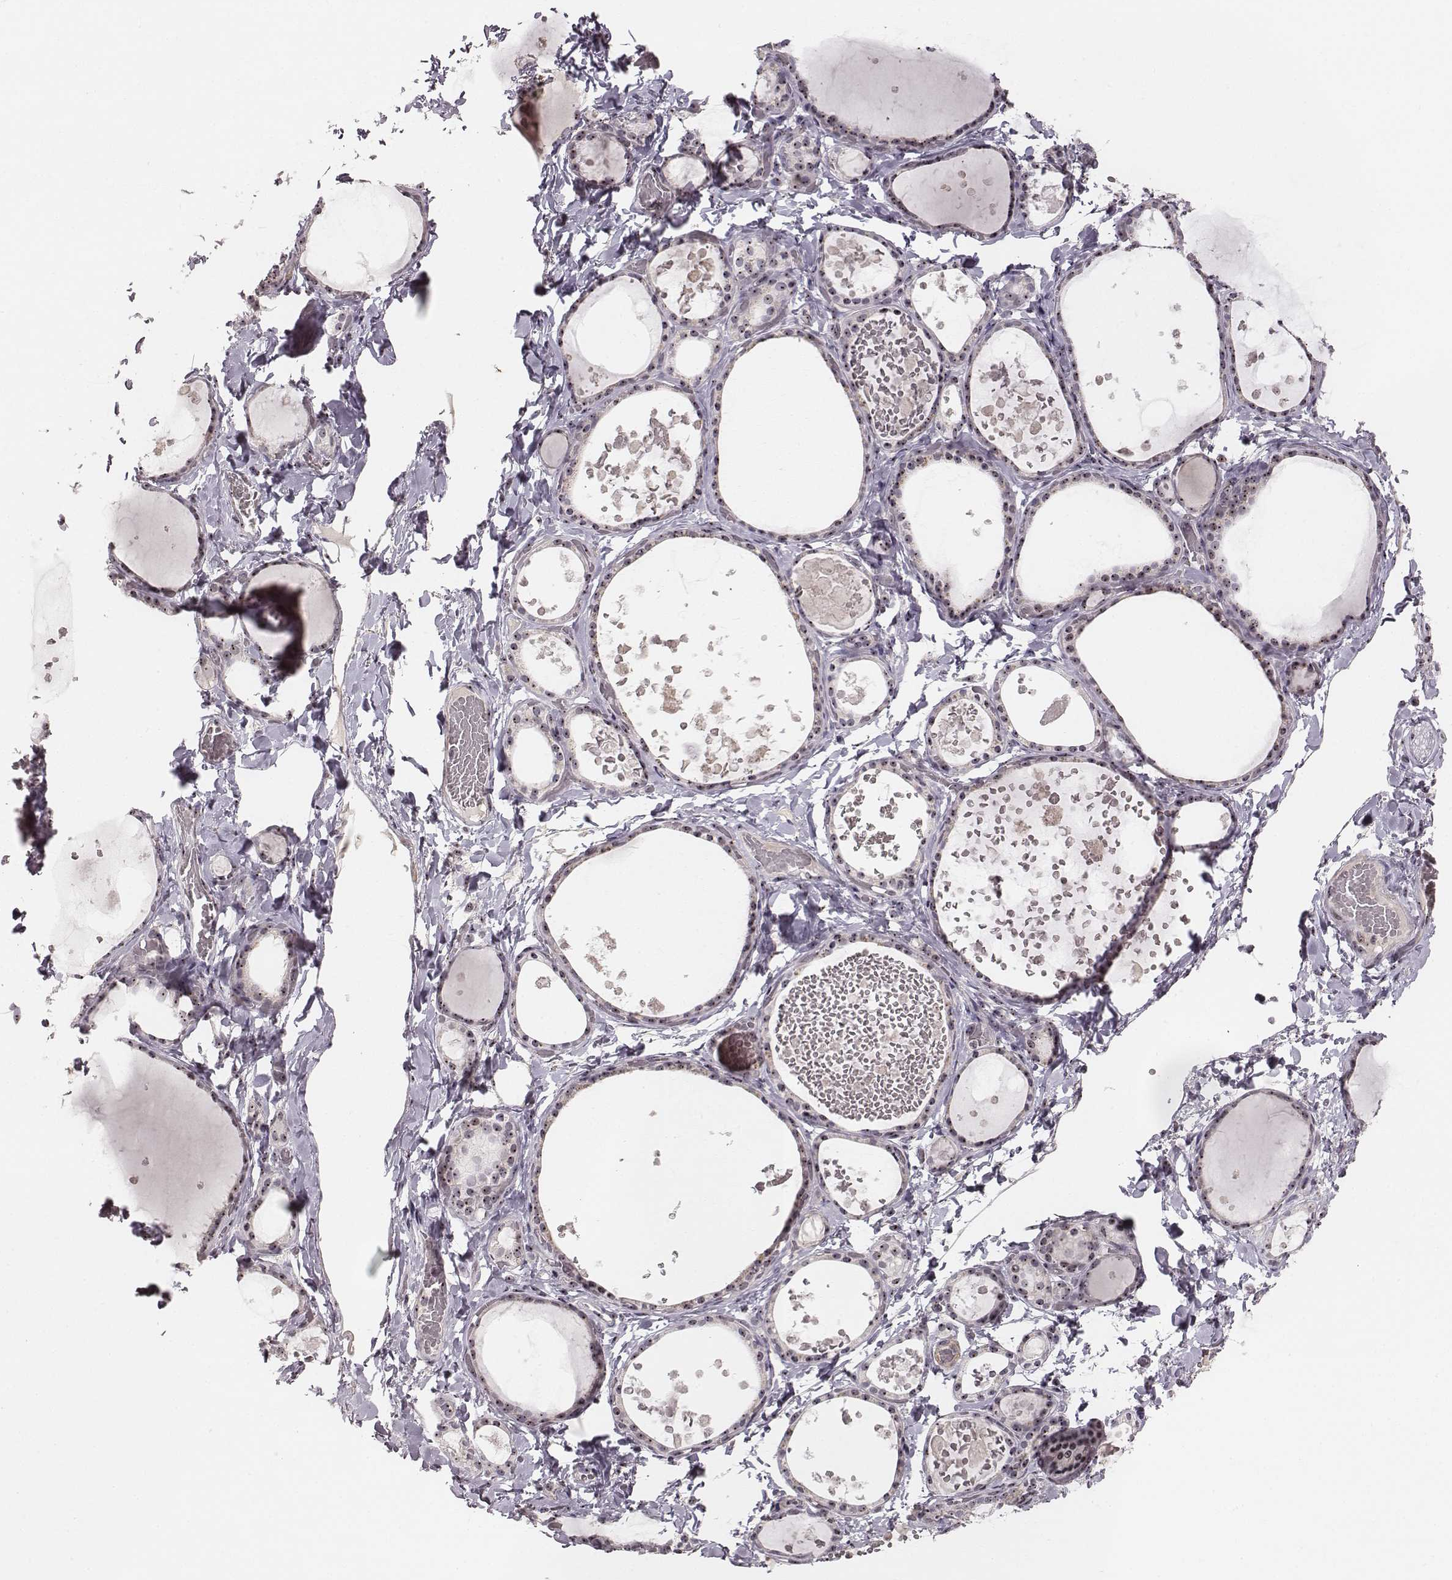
{"staining": {"intensity": "weak", "quantity": ">75%", "location": "nuclear"}, "tissue": "thyroid gland", "cell_type": "Glandular cells", "image_type": "normal", "snomed": [{"axis": "morphology", "description": "Normal tissue, NOS"}, {"axis": "topography", "description": "Thyroid gland"}], "caption": "A photomicrograph of human thyroid gland stained for a protein demonstrates weak nuclear brown staining in glandular cells. (IHC, brightfield microscopy, high magnification).", "gene": "NOP56", "patient": {"sex": "female", "age": 56}}